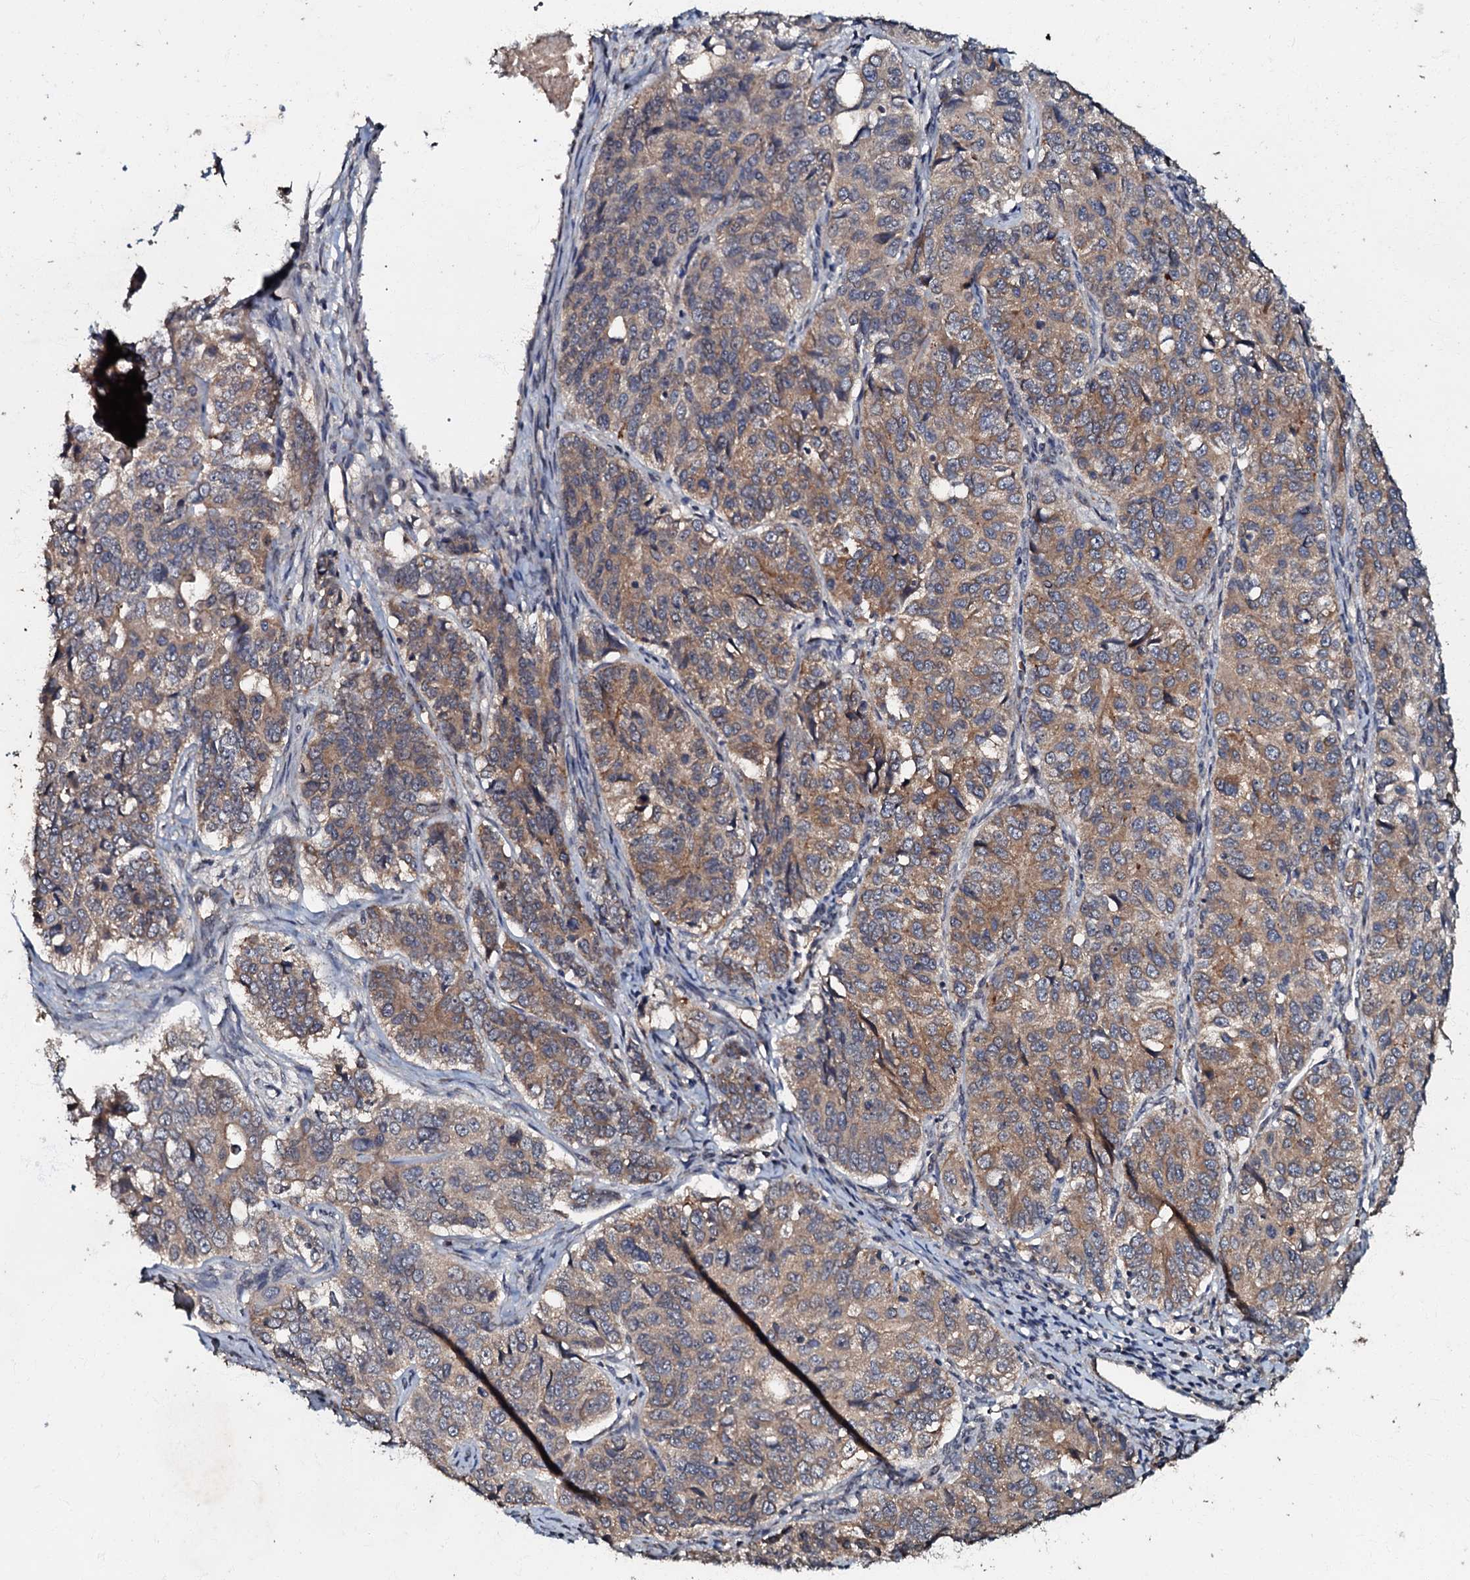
{"staining": {"intensity": "moderate", "quantity": "25%-75%", "location": "cytoplasmic/membranous"}, "tissue": "ovarian cancer", "cell_type": "Tumor cells", "image_type": "cancer", "snomed": [{"axis": "morphology", "description": "Carcinoma, endometroid"}, {"axis": "topography", "description": "Ovary"}], "caption": "Protein staining exhibits moderate cytoplasmic/membranous staining in approximately 25%-75% of tumor cells in ovarian cancer.", "gene": "MANSC4", "patient": {"sex": "female", "age": 51}}